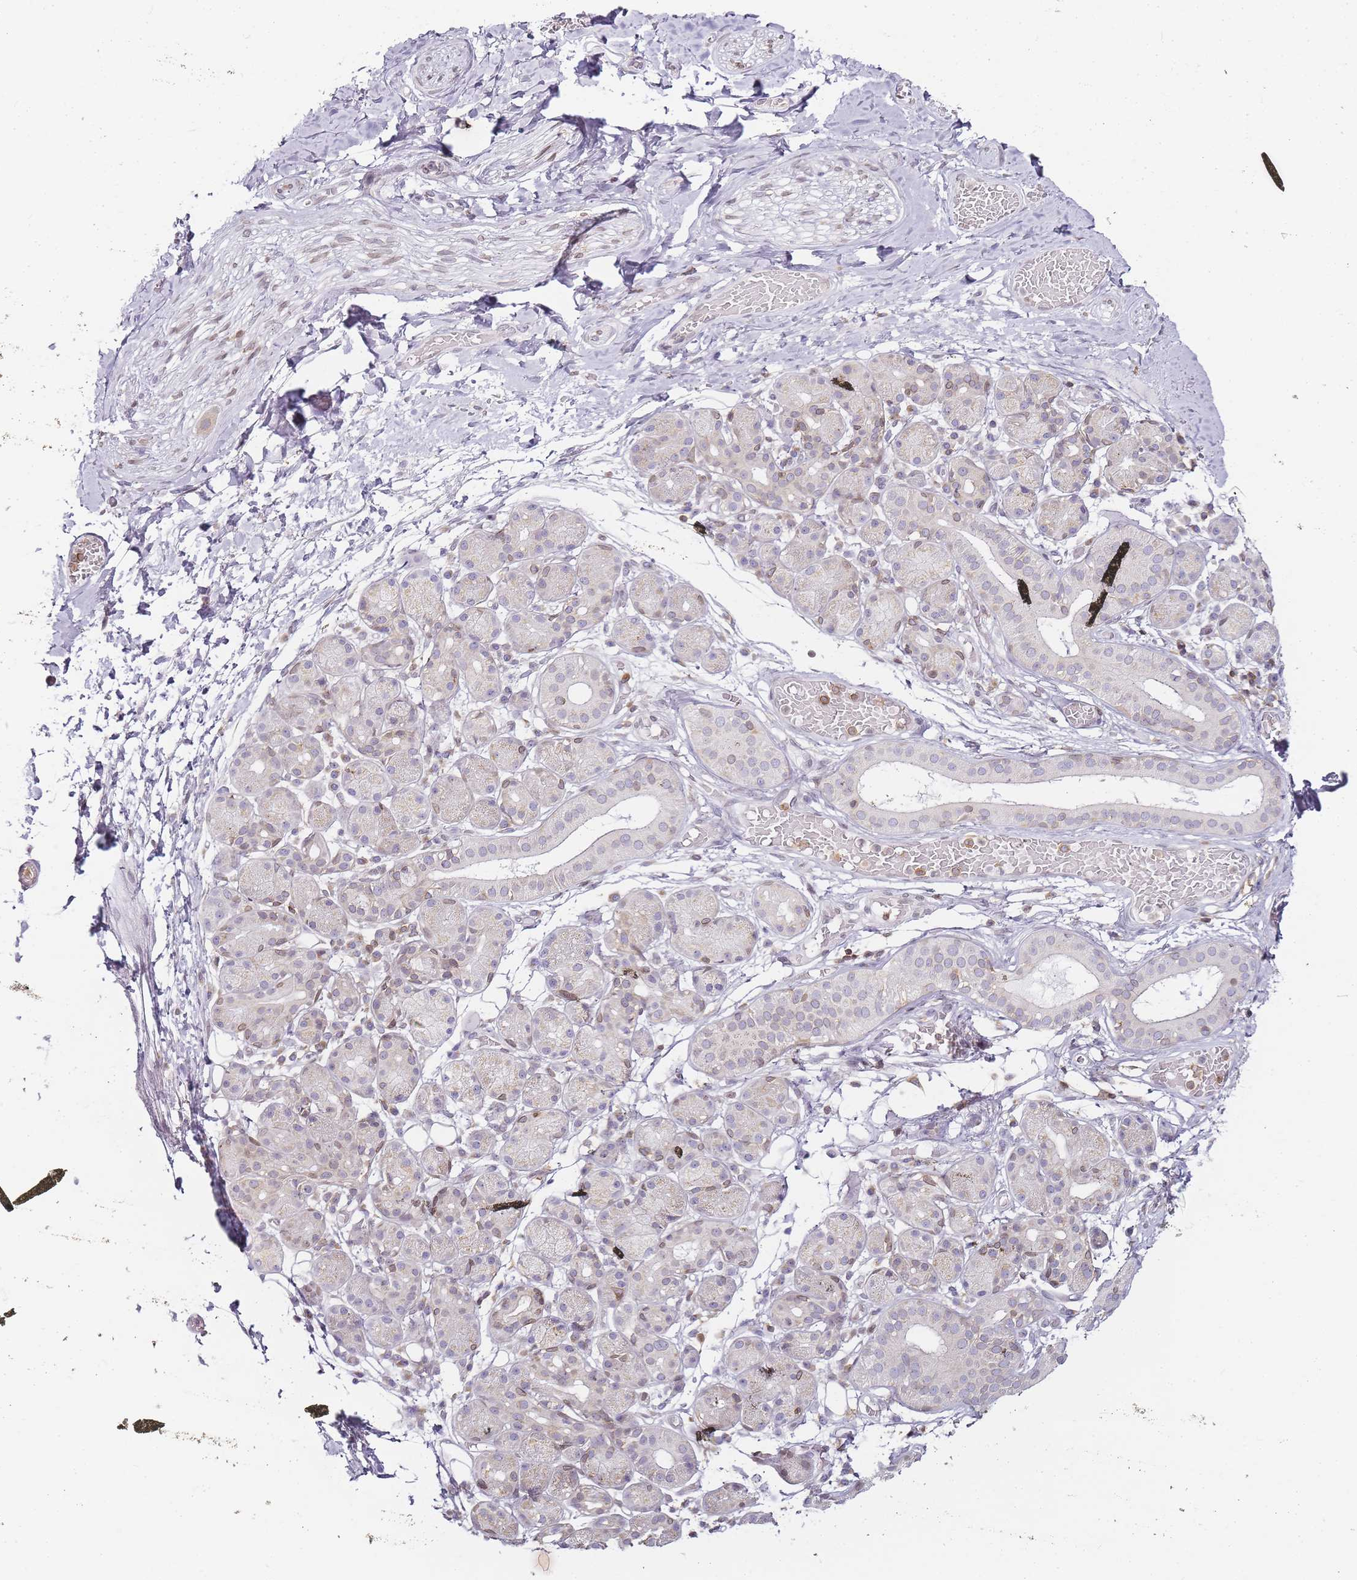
{"staining": {"intensity": "negative", "quantity": "none", "location": "none"}, "tissue": "adipose tissue", "cell_type": "Adipocytes", "image_type": "normal", "snomed": [{"axis": "morphology", "description": "Normal tissue, NOS"}, {"axis": "topography", "description": "Salivary gland"}, {"axis": "topography", "description": "Peripheral nerve tissue"}], "caption": "This micrograph is of benign adipose tissue stained with IHC to label a protein in brown with the nuclei are counter-stained blue. There is no expression in adipocytes. Brightfield microscopy of IHC stained with DAB (3,3'-diaminobenzidine) (brown) and hematoxylin (blue), captured at high magnification.", "gene": "JAKMIP1", "patient": {"sex": "male", "age": 62}}